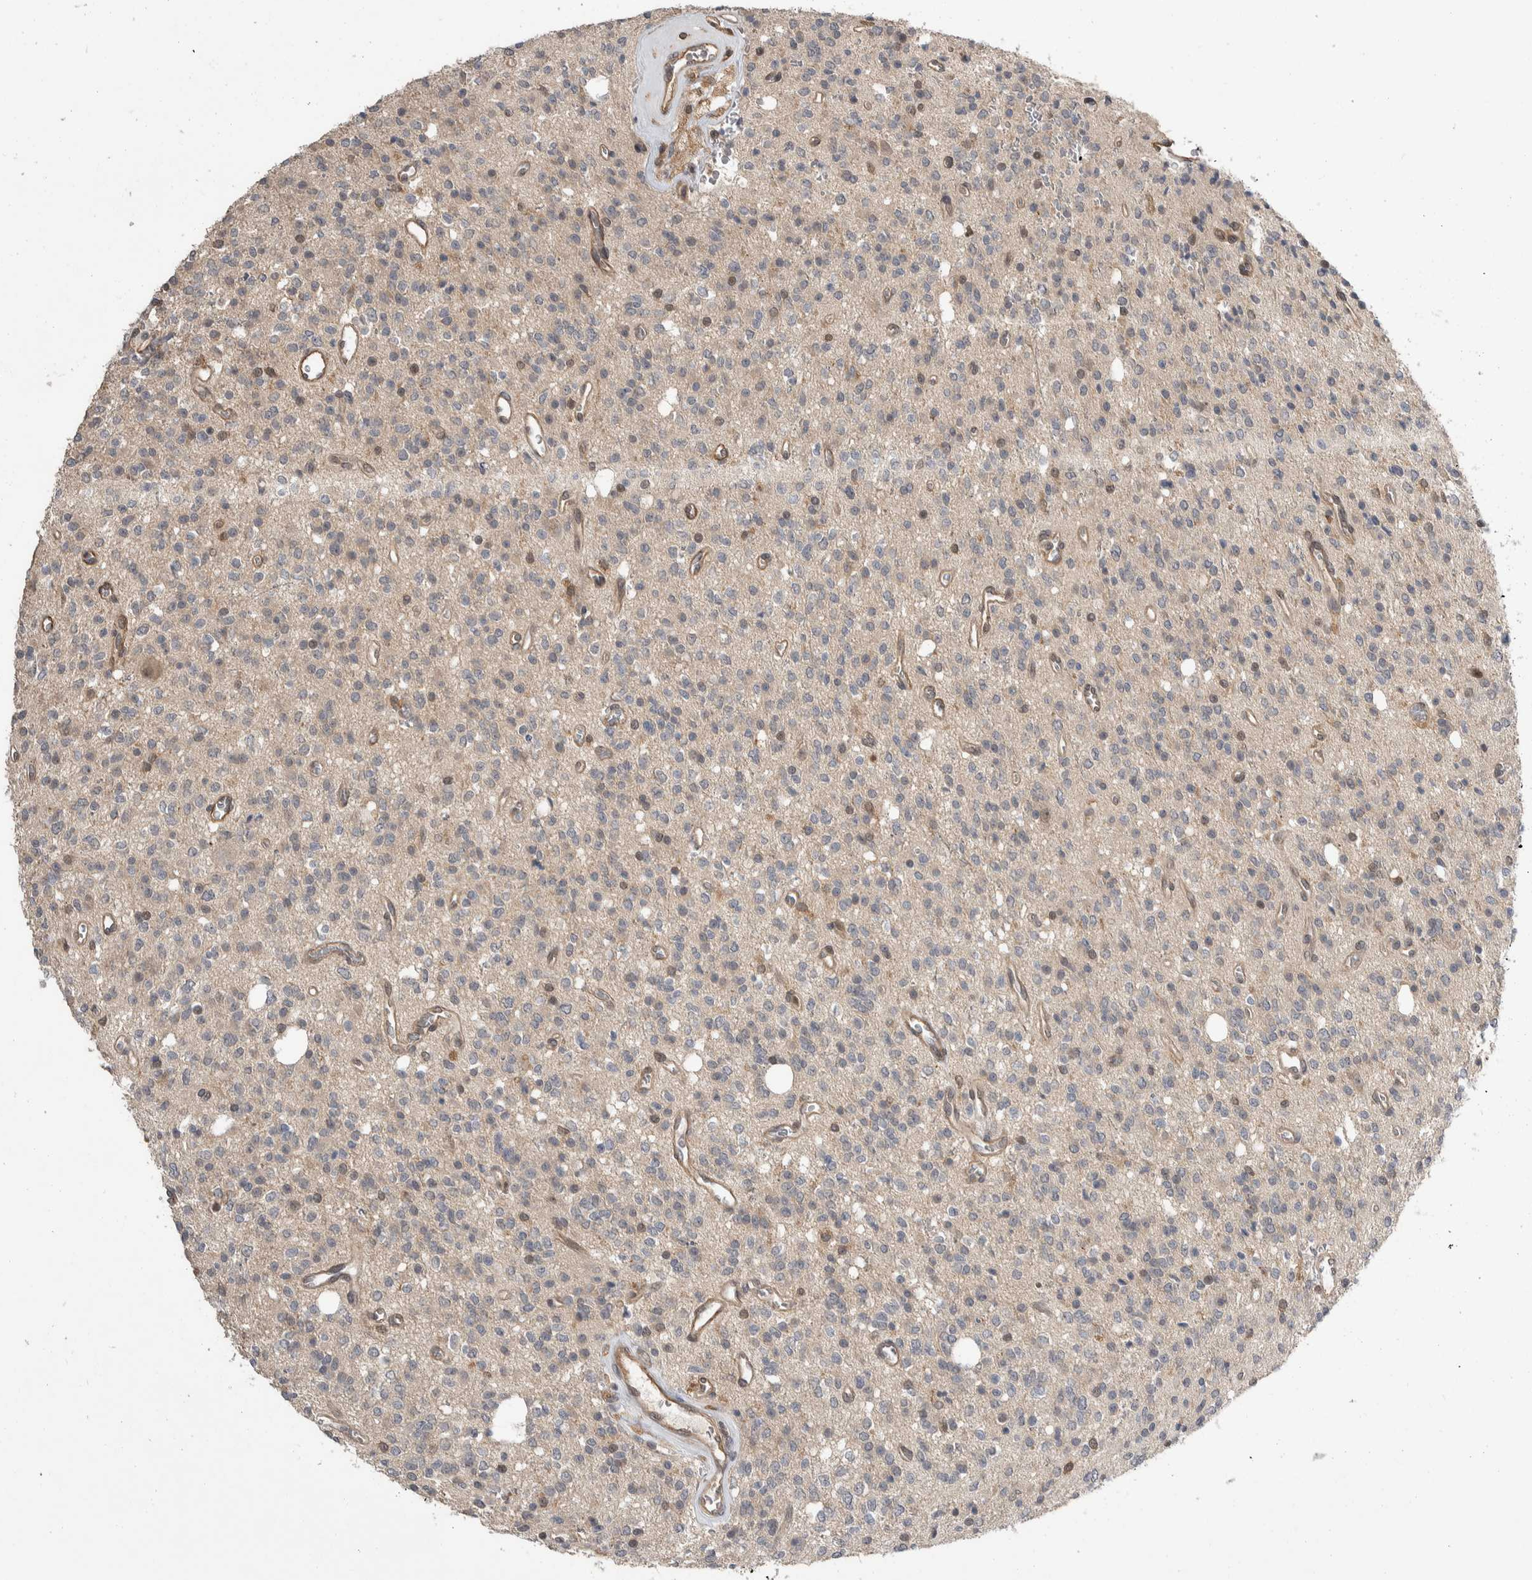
{"staining": {"intensity": "negative", "quantity": "none", "location": "none"}, "tissue": "glioma", "cell_type": "Tumor cells", "image_type": "cancer", "snomed": [{"axis": "morphology", "description": "Glioma, malignant, High grade"}, {"axis": "topography", "description": "Brain"}], "caption": "Tumor cells are negative for protein expression in human malignant glioma (high-grade).", "gene": "PRDM4", "patient": {"sex": "male", "age": 34}}